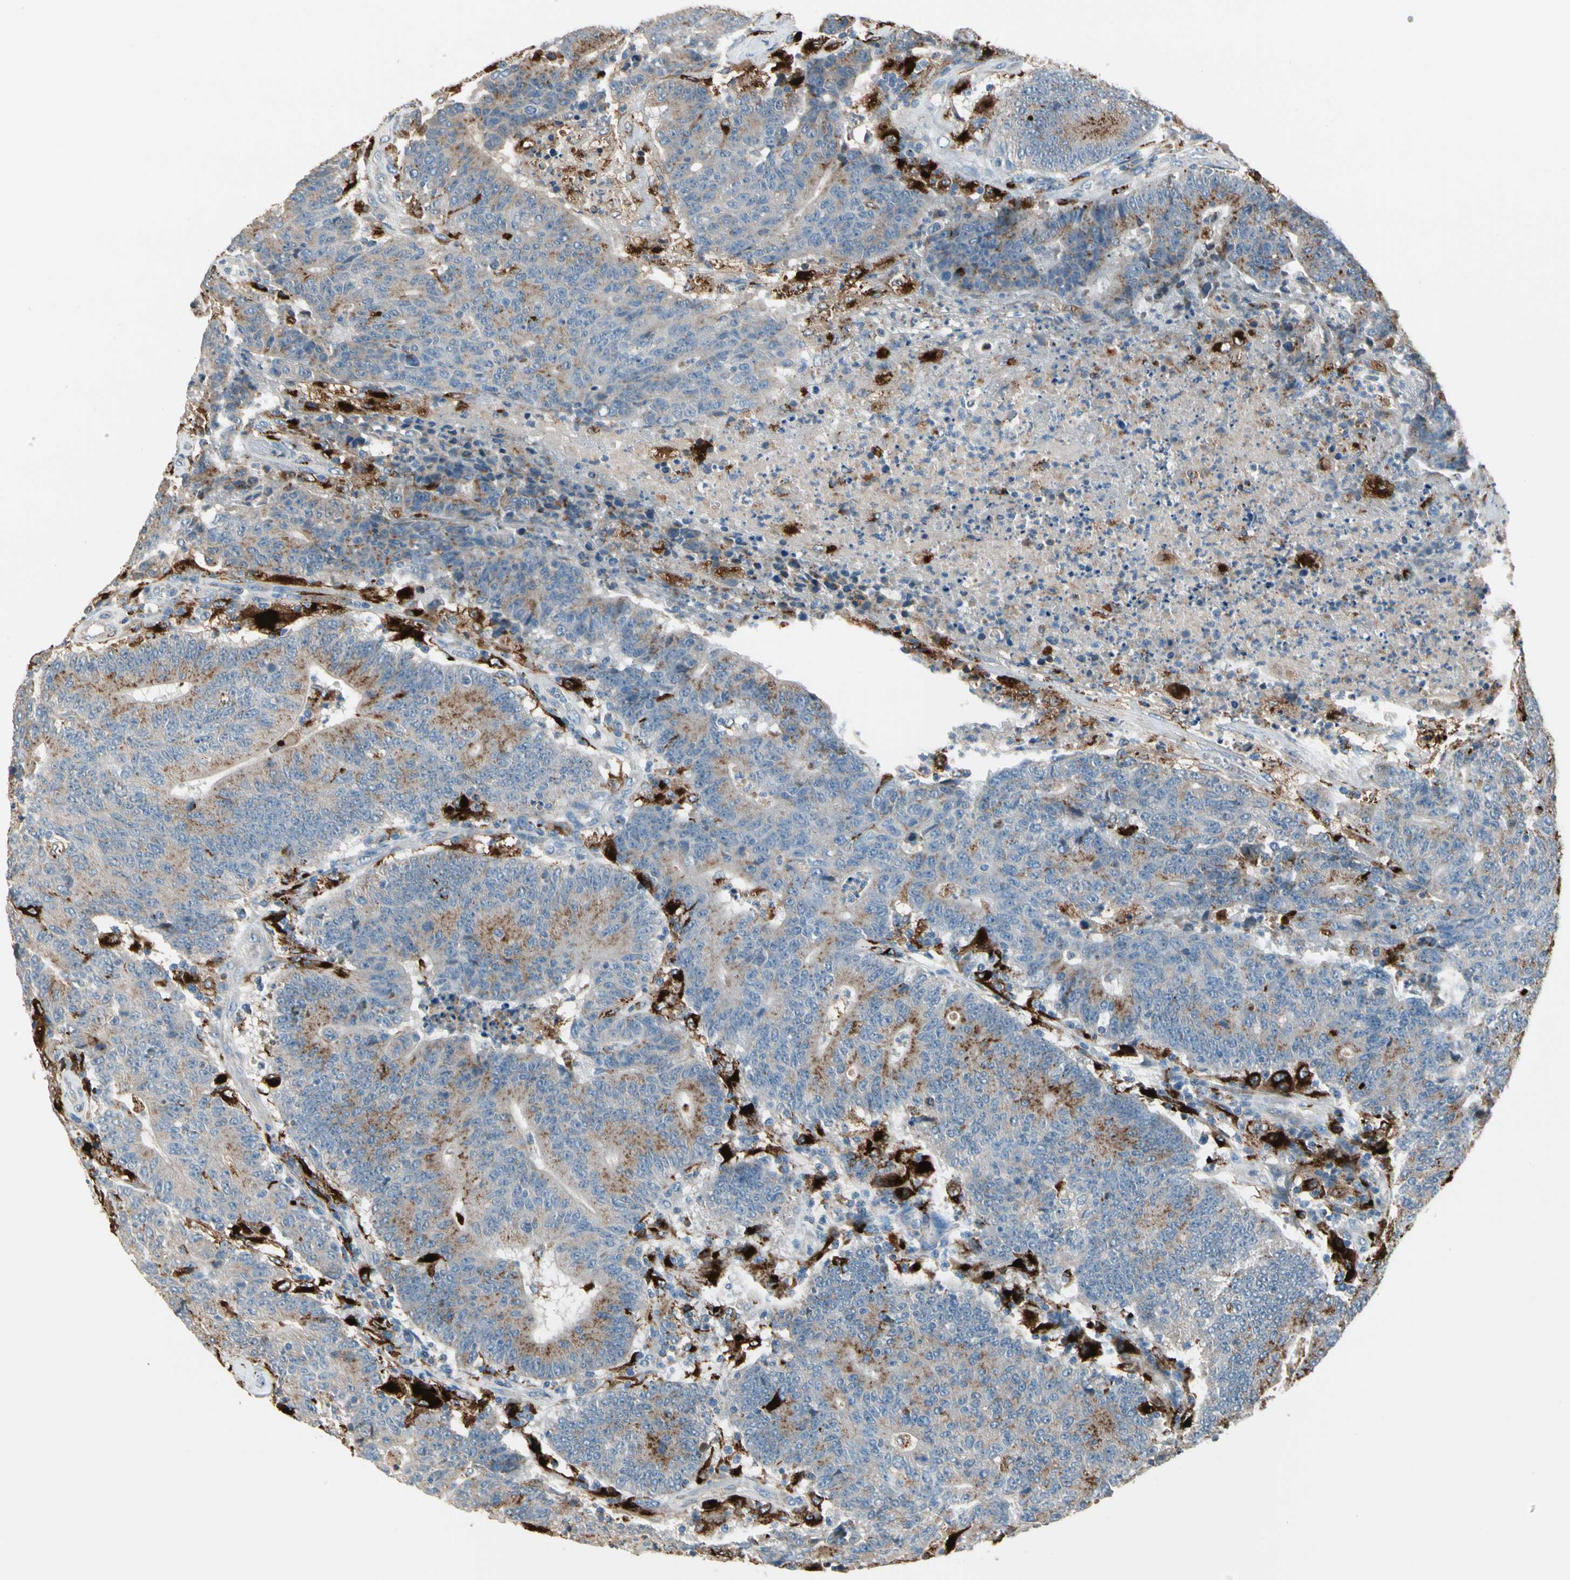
{"staining": {"intensity": "moderate", "quantity": "25%-75%", "location": "cytoplasmic/membranous"}, "tissue": "colorectal cancer", "cell_type": "Tumor cells", "image_type": "cancer", "snomed": [{"axis": "morphology", "description": "Normal tissue, NOS"}, {"axis": "morphology", "description": "Adenocarcinoma, NOS"}, {"axis": "topography", "description": "Colon"}], "caption": "Colorectal cancer (adenocarcinoma) stained for a protein demonstrates moderate cytoplasmic/membranous positivity in tumor cells. The staining was performed using DAB, with brown indicating positive protein expression. Nuclei are stained blue with hematoxylin.", "gene": "GM2A", "patient": {"sex": "female", "age": 75}}